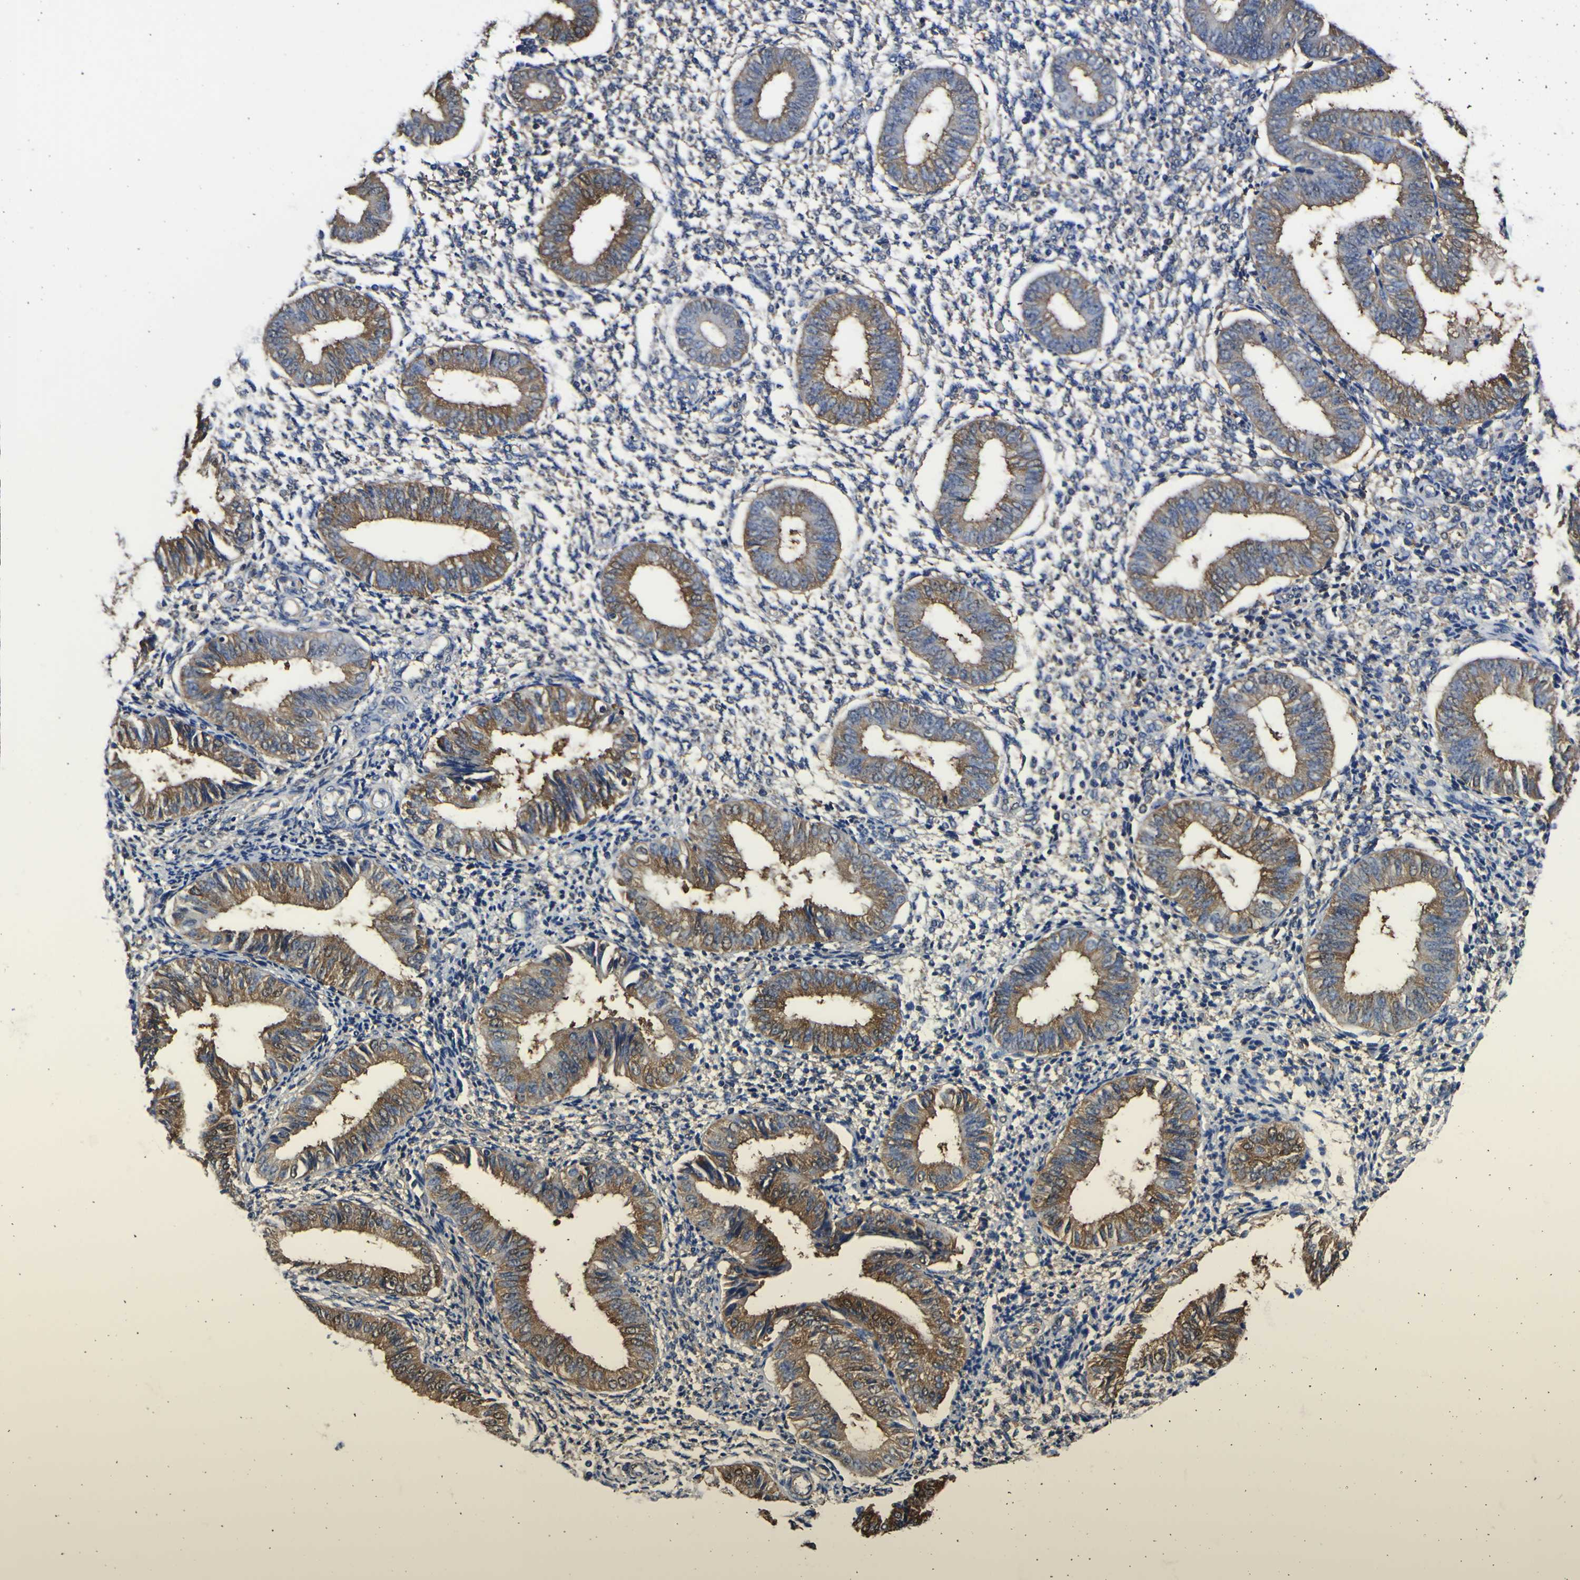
{"staining": {"intensity": "weak", "quantity": "<25%", "location": "cytoplasmic/membranous"}, "tissue": "endometrium", "cell_type": "Cells in endometrial stroma", "image_type": "normal", "snomed": [{"axis": "morphology", "description": "Normal tissue, NOS"}, {"axis": "topography", "description": "Endometrium"}], "caption": "Immunohistochemistry photomicrograph of benign endometrium: human endometrium stained with DAB (3,3'-diaminobenzidine) shows no significant protein staining in cells in endometrial stroma.", "gene": "FAM110B", "patient": {"sex": "female", "age": 50}}